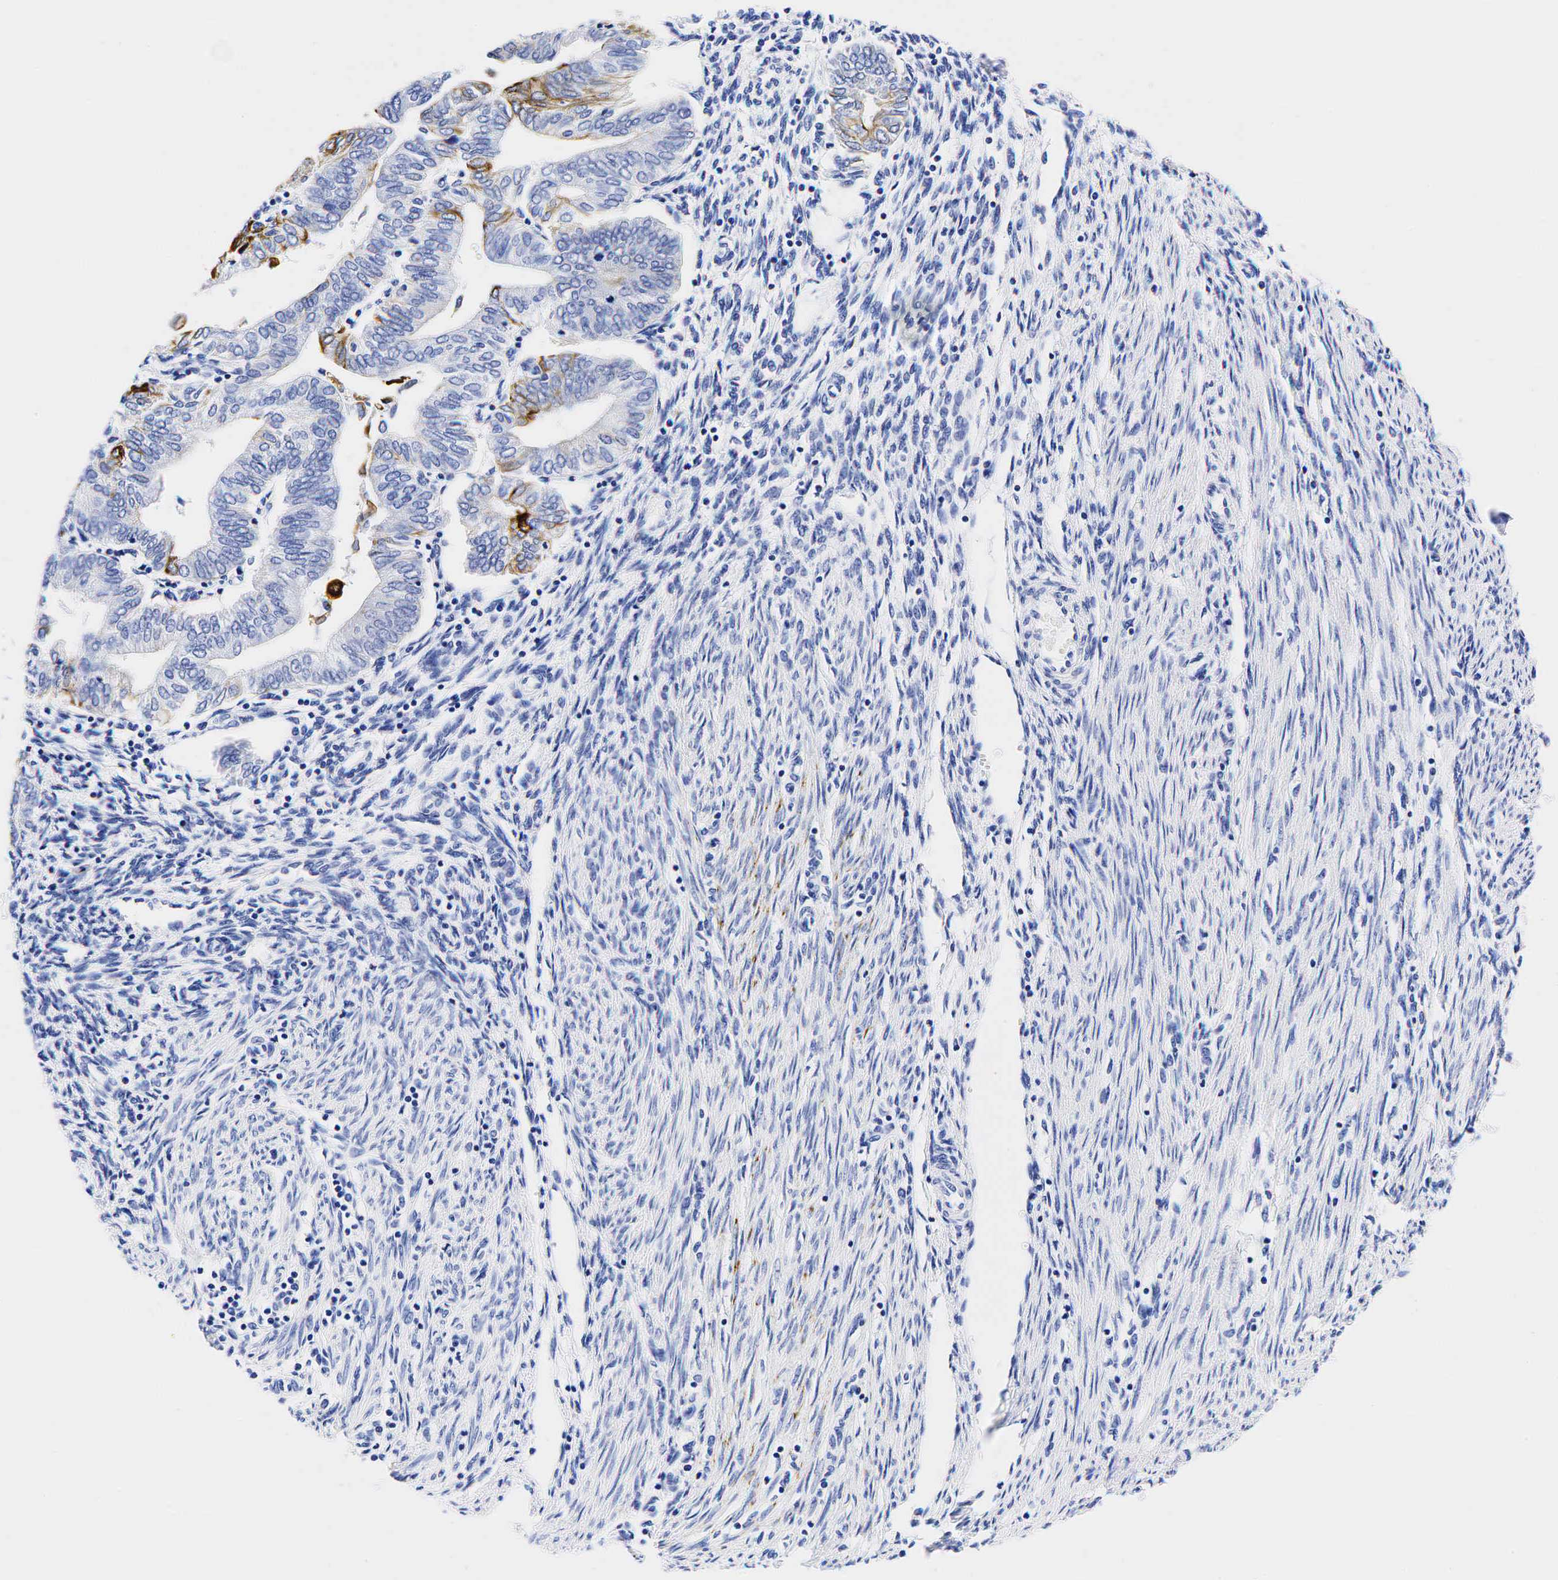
{"staining": {"intensity": "moderate", "quantity": "<25%", "location": "cytoplasmic/membranous"}, "tissue": "endometrial cancer", "cell_type": "Tumor cells", "image_type": "cancer", "snomed": [{"axis": "morphology", "description": "Adenocarcinoma, NOS"}, {"axis": "topography", "description": "Endometrium"}], "caption": "An IHC photomicrograph of tumor tissue is shown. Protein staining in brown labels moderate cytoplasmic/membranous positivity in endometrial cancer within tumor cells.", "gene": "KRT19", "patient": {"sex": "female", "age": 51}}